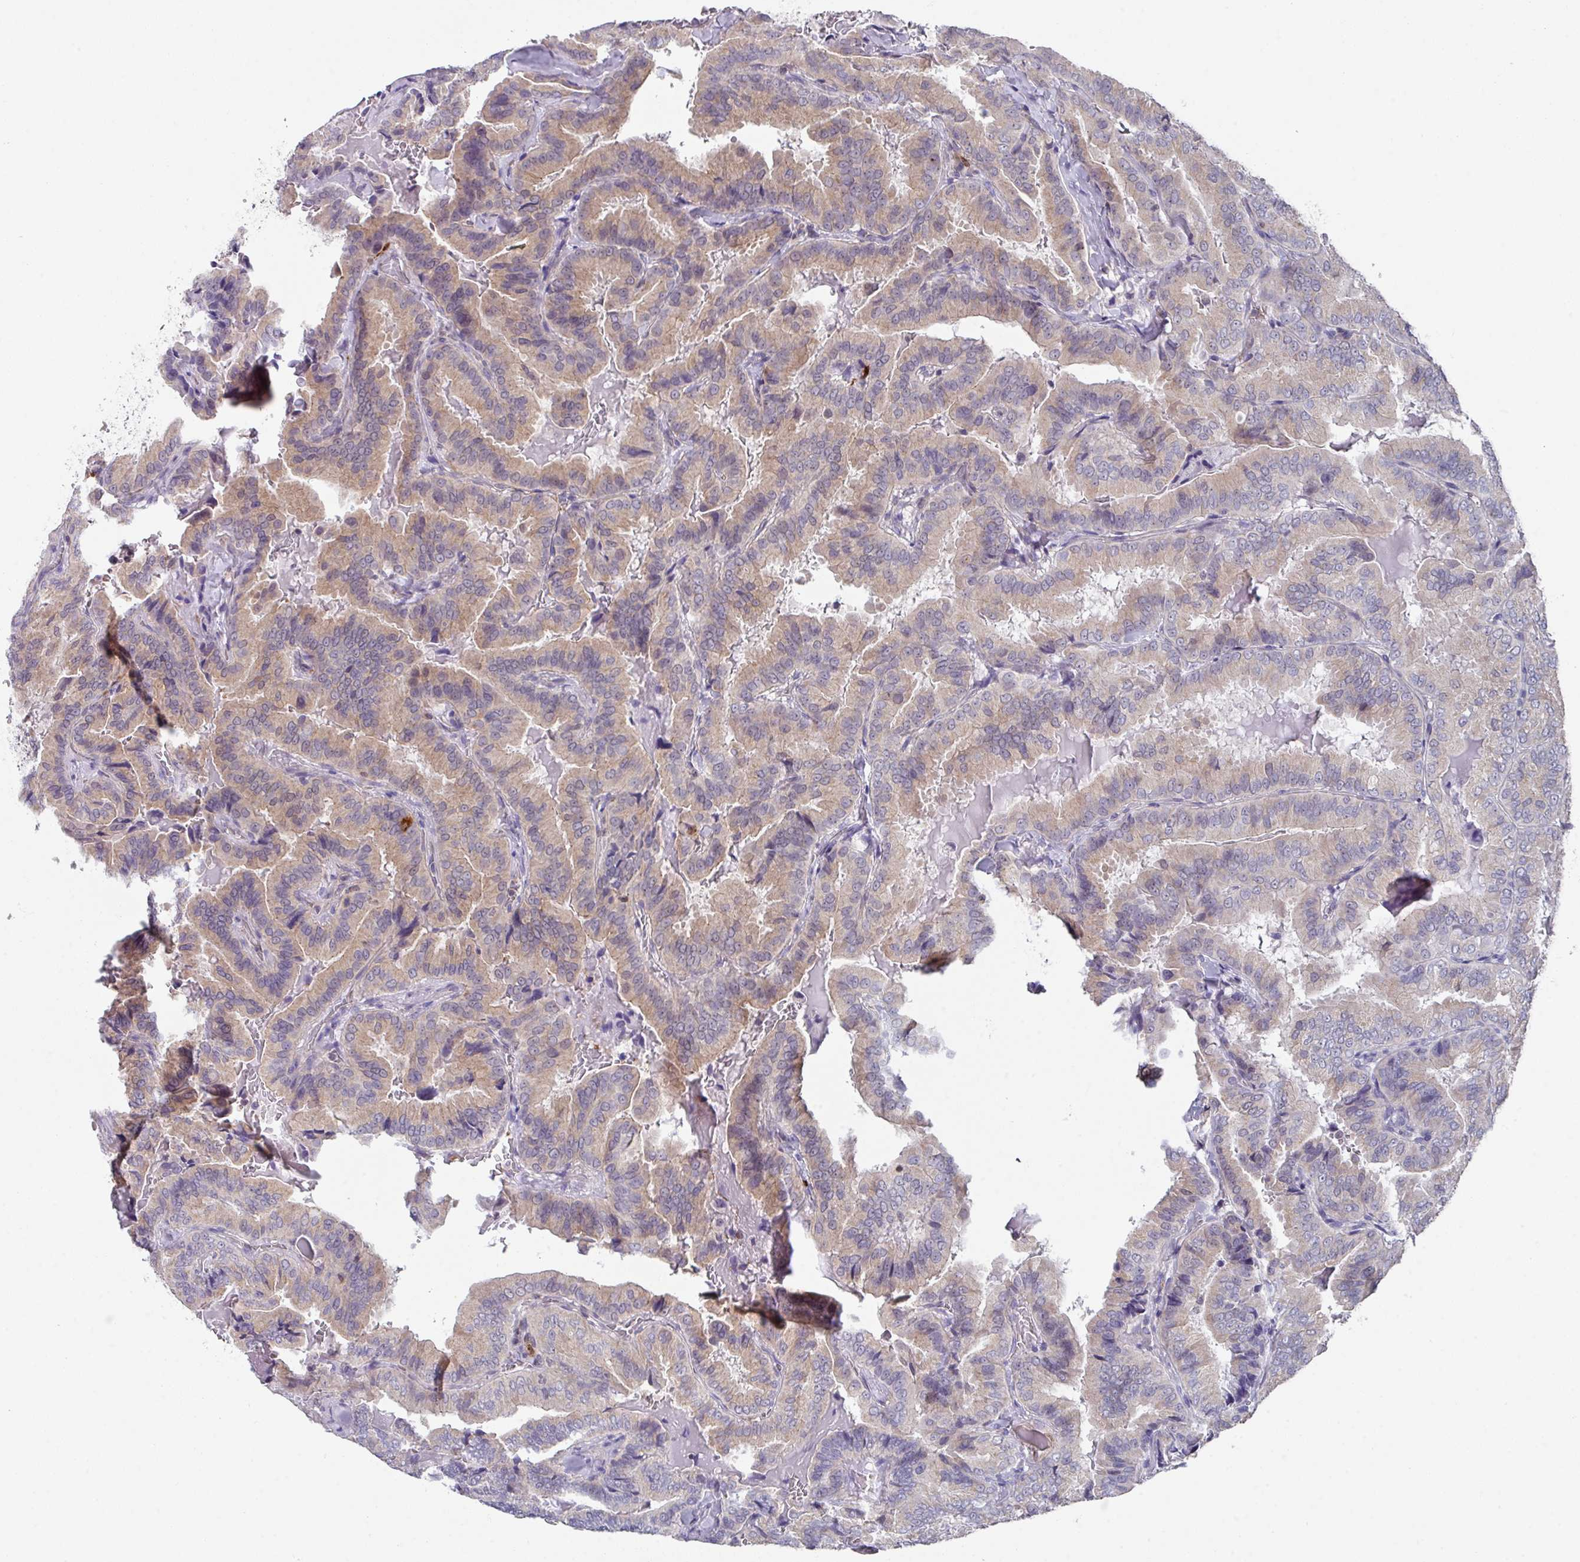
{"staining": {"intensity": "weak", "quantity": "25%-75%", "location": "cytoplasmic/membranous"}, "tissue": "thyroid cancer", "cell_type": "Tumor cells", "image_type": "cancer", "snomed": [{"axis": "morphology", "description": "Papillary adenocarcinoma, NOS"}, {"axis": "topography", "description": "Thyroid gland"}], "caption": "Protein analysis of papillary adenocarcinoma (thyroid) tissue demonstrates weak cytoplasmic/membranous expression in about 25%-75% of tumor cells. (brown staining indicates protein expression, while blue staining denotes nuclei).", "gene": "DCAF12L2", "patient": {"sex": "male", "age": 61}}